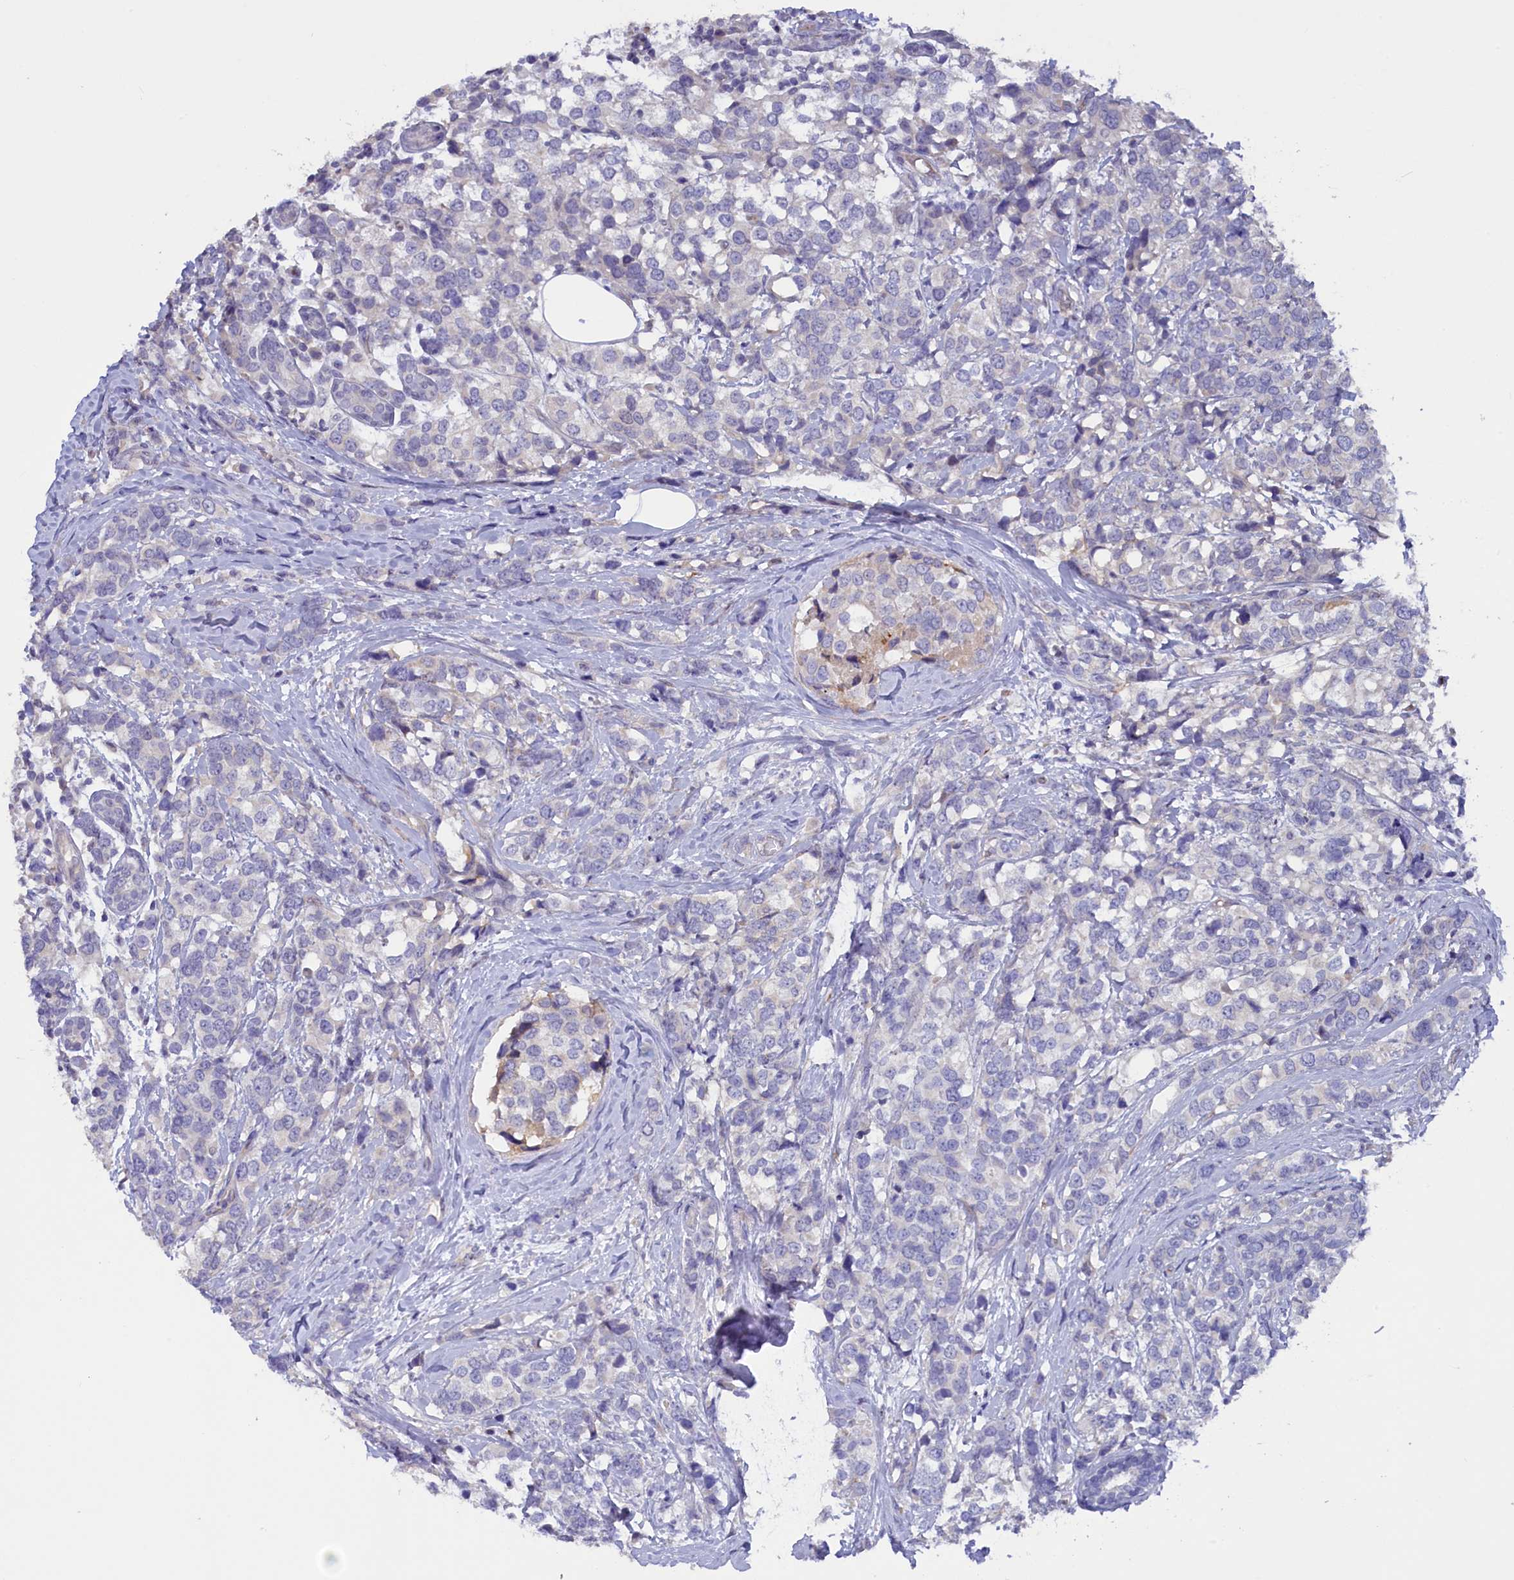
{"staining": {"intensity": "negative", "quantity": "none", "location": "none"}, "tissue": "breast cancer", "cell_type": "Tumor cells", "image_type": "cancer", "snomed": [{"axis": "morphology", "description": "Lobular carcinoma"}, {"axis": "topography", "description": "Breast"}], "caption": "Immunohistochemistry (IHC) histopathology image of neoplastic tissue: breast cancer stained with DAB (3,3'-diaminobenzidine) exhibits no significant protein expression in tumor cells.", "gene": "ZSWIM4", "patient": {"sex": "female", "age": 59}}